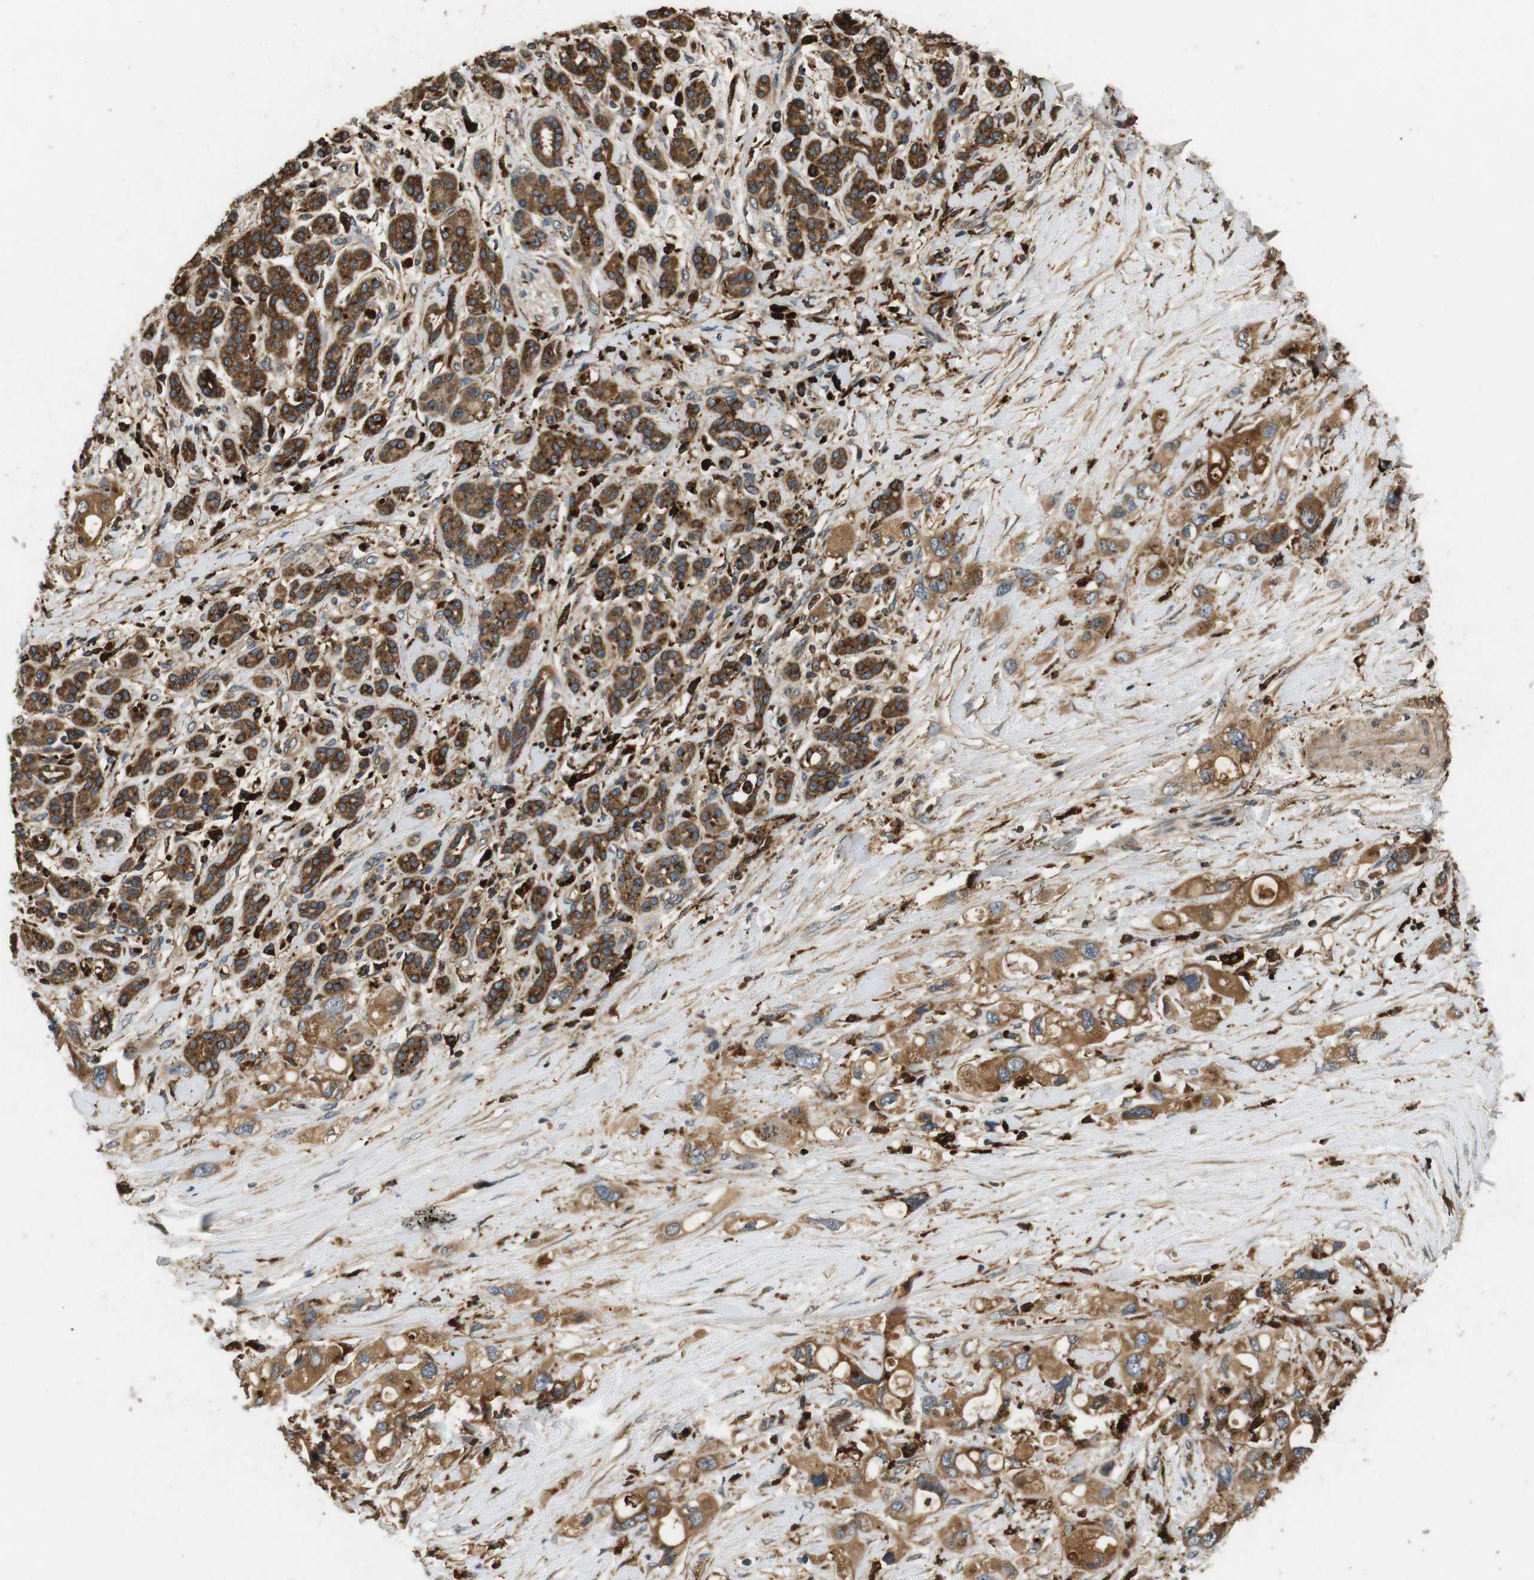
{"staining": {"intensity": "strong", "quantity": ">75%", "location": "cytoplasmic/membranous"}, "tissue": "pancreatic cancer", "cell_type": "Tumor cells", "image_type": "cancer", "snomed": [{"axis": "morphology", "description": "Adenocarcinoma, NOS"}, {"axis": "topography", "description": "Pancreas"}], "caption": "Protein analysis of adenocarcinoma (pancreatic) tissue shows strong cytoplasmic/membranous staining in approximately >75% of tumor cells.", "gene": "TXNRD1", "patient": {"sex": "female", "age": 56}}